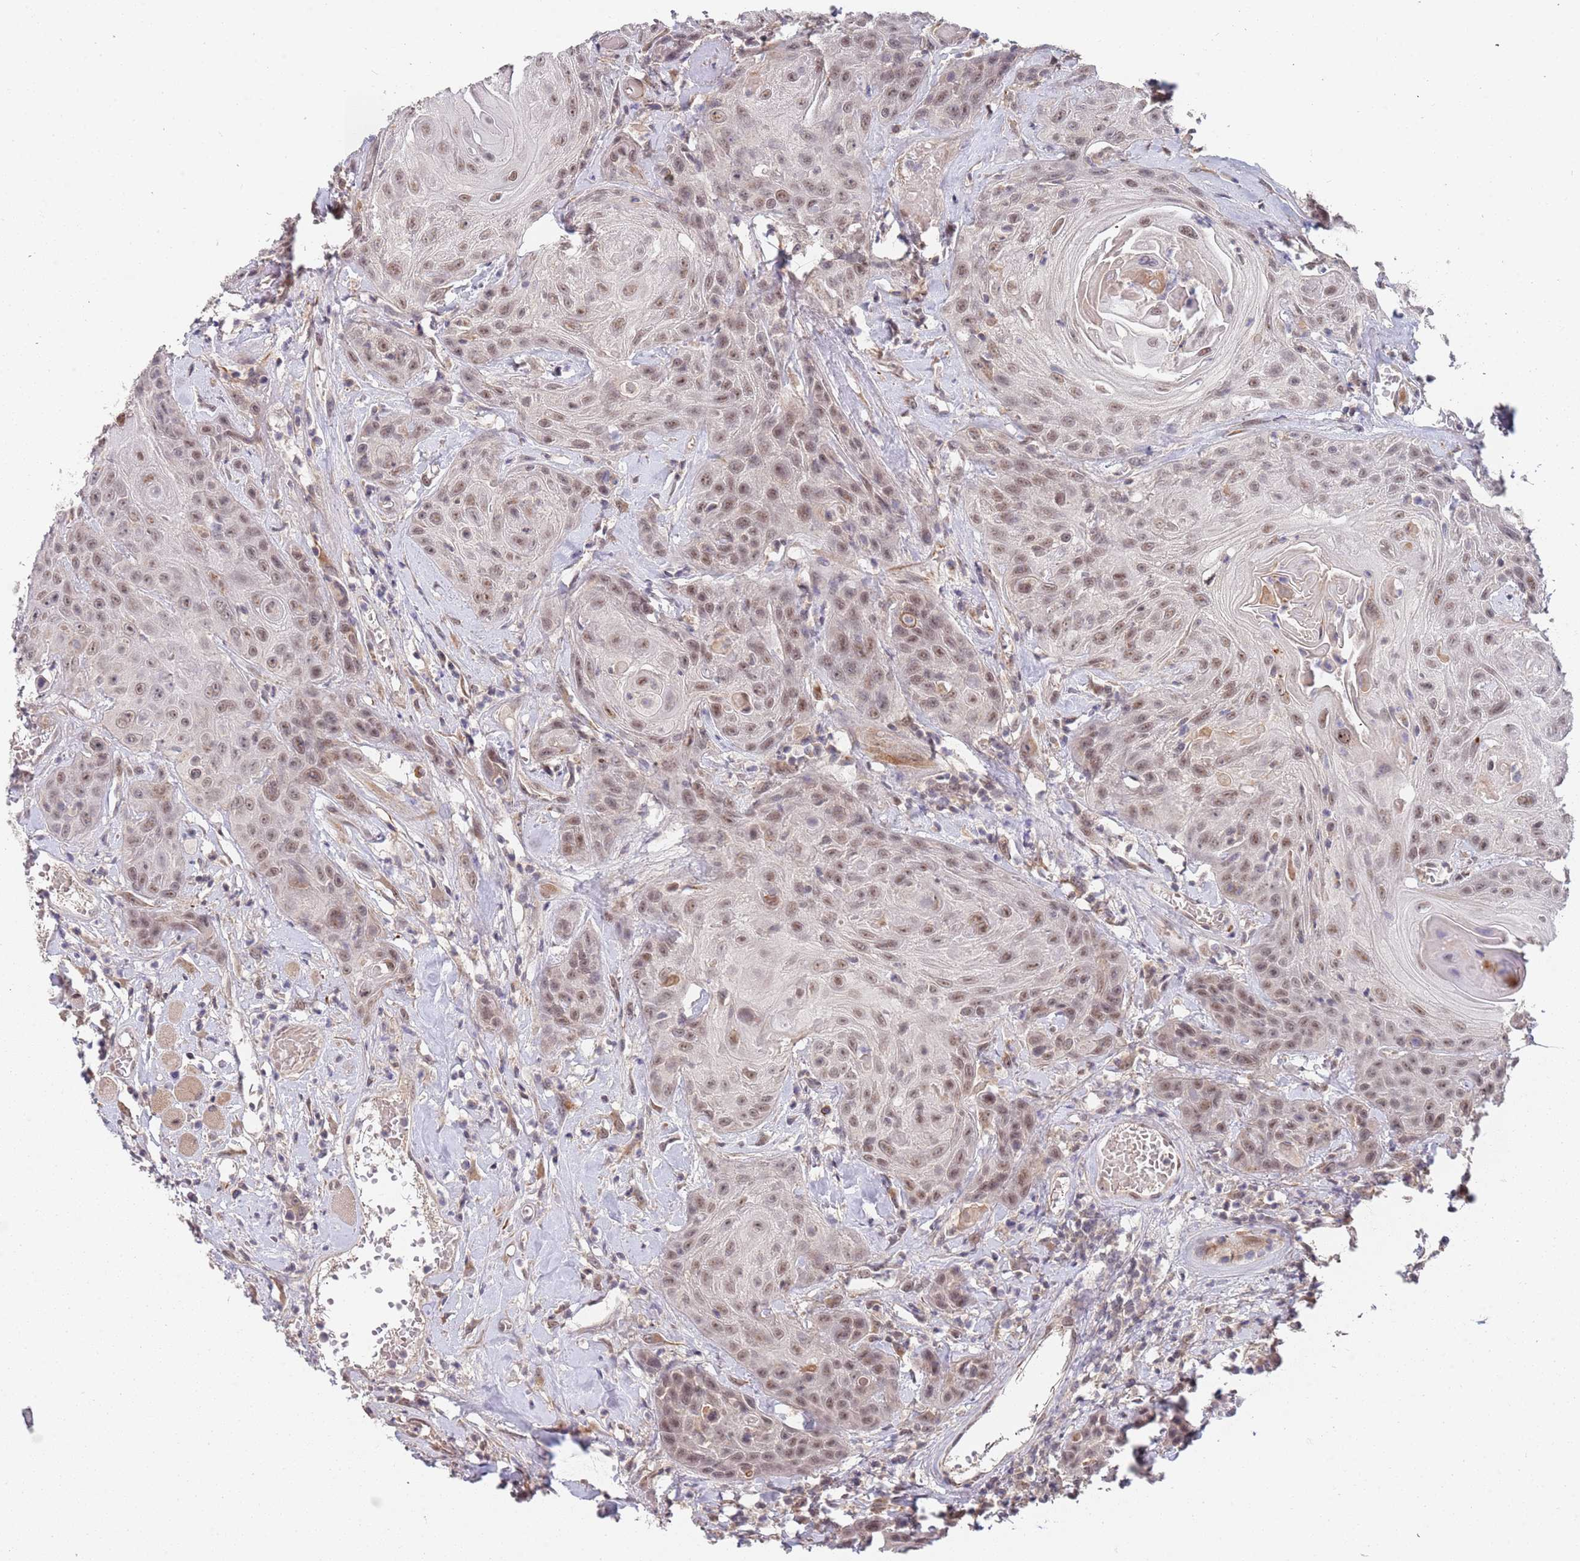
{"staining": {"intensity": "weak", "quantity": ">75%", "location": "nuclear"}, "tissue": "head and neck cancer", "cell_type": "Tumor cells", "image_type": "cancer", "snomed": [{"axis": "morphology", "description": "Squamous cell carcinoma, NOS"}, {"axis": "topography", "description": "Head-Neck"}], "caption": "IHC histopathology image of neoplastic tissue: human head and neck squamous cell carcinoma stained using IHC displays low levels of weak protein expression localized specifically in the nuclear of tumor cells, appearing as a nuclear brown color.", "gene": "B4GALT4", "patient": {"sex": "female", "age": 59}}